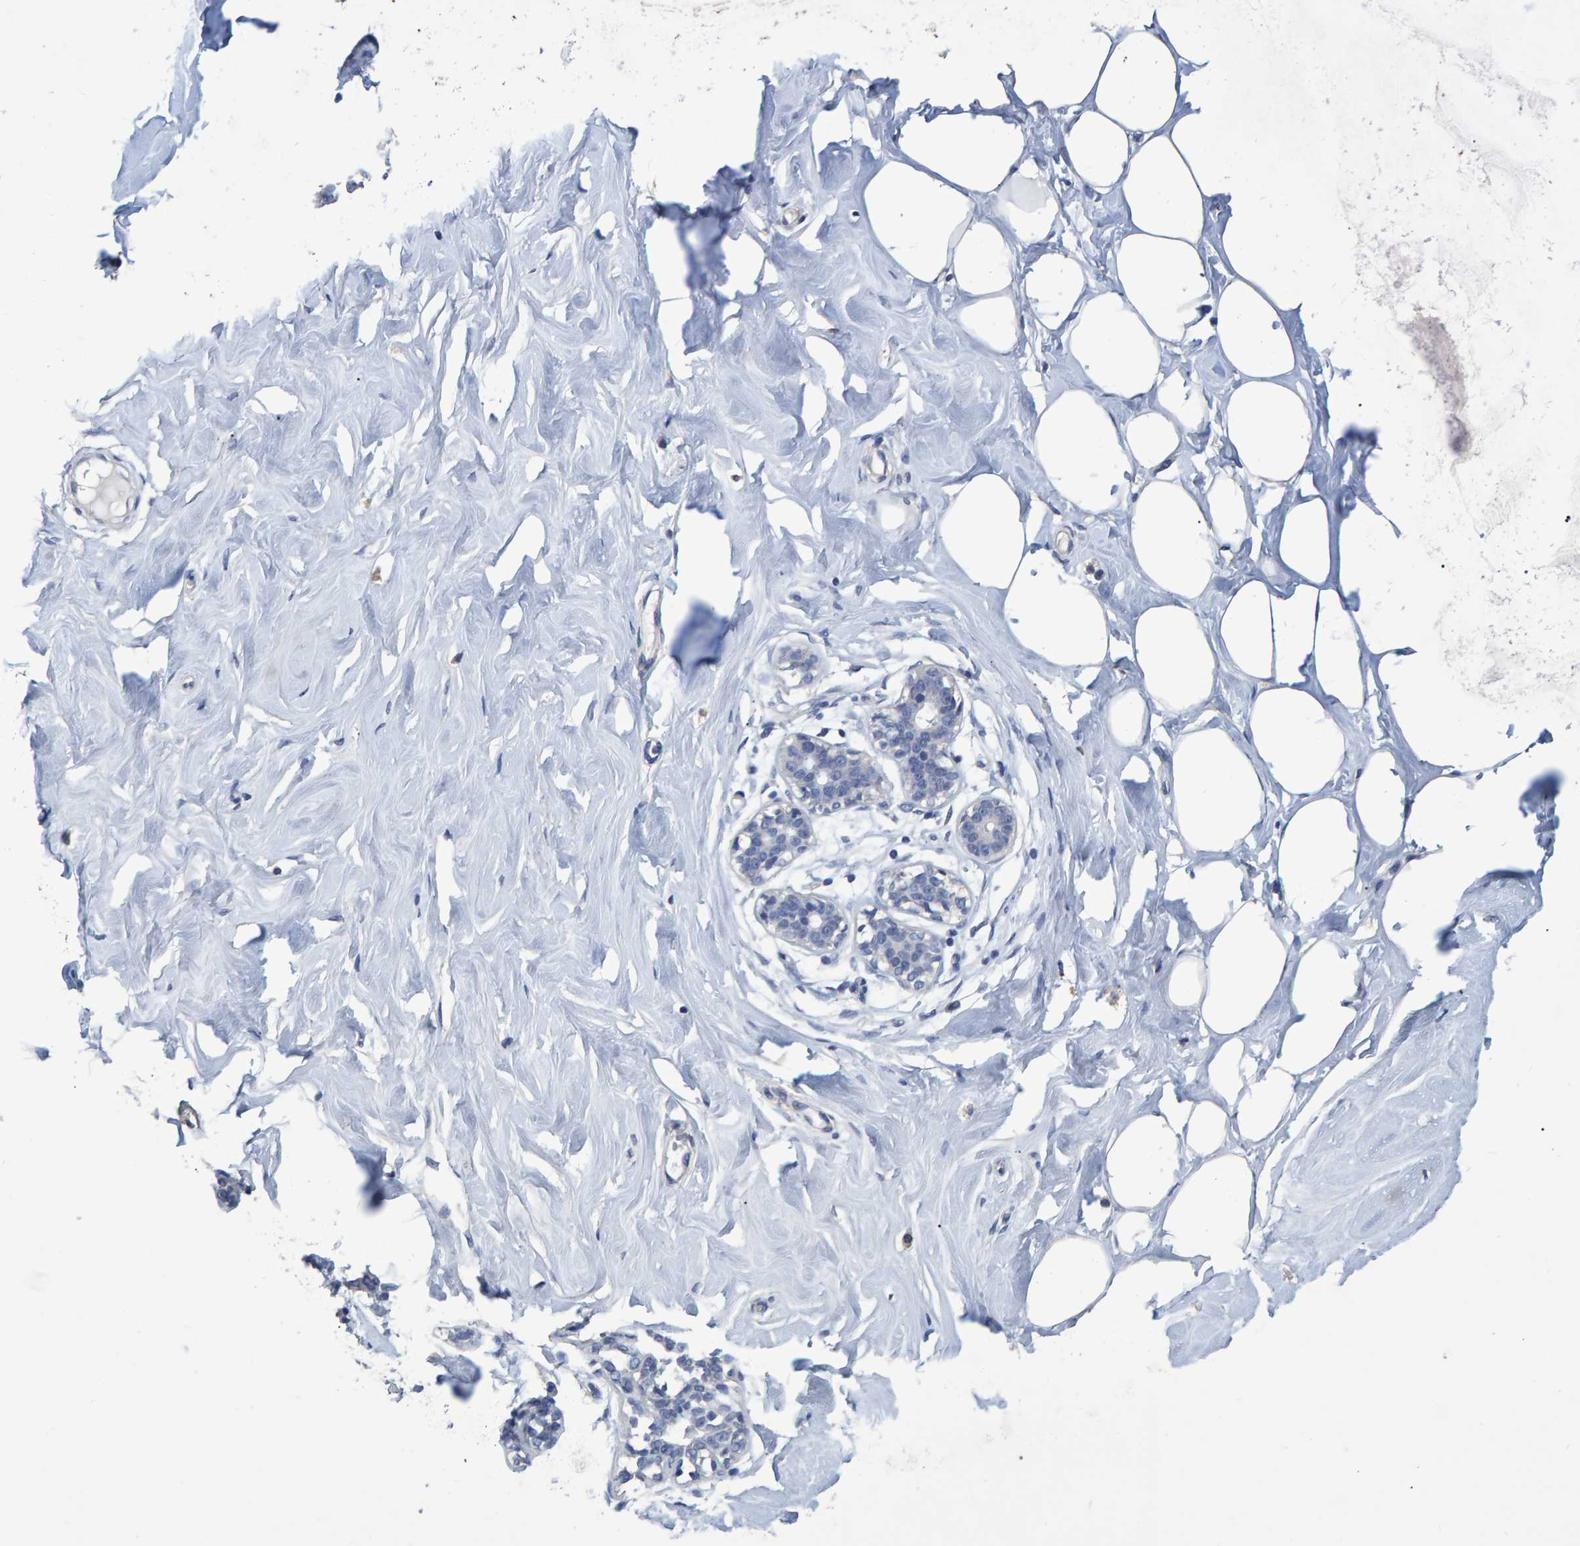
{"staining": {"intensity": "negative", "quantity": "none", "location": "none"}, "tissue": "breast", "cell_type": "Adipocytes", "image_type": "normal", "snomed": [{"axis": "morphology", "description": "Normal tissue, NOS"}, {"axis": "topography", "description": "Breast"}], "caption": "DAB immunohistochemical staining of normal human breast exhibits no significant expression in adipocytes. The staining is performed using DAB brown chromogen with nuclei counter-stained in using hematoxylin.", "gene": "HEMGN", "patient": {"sex": "female", "age": 23}}